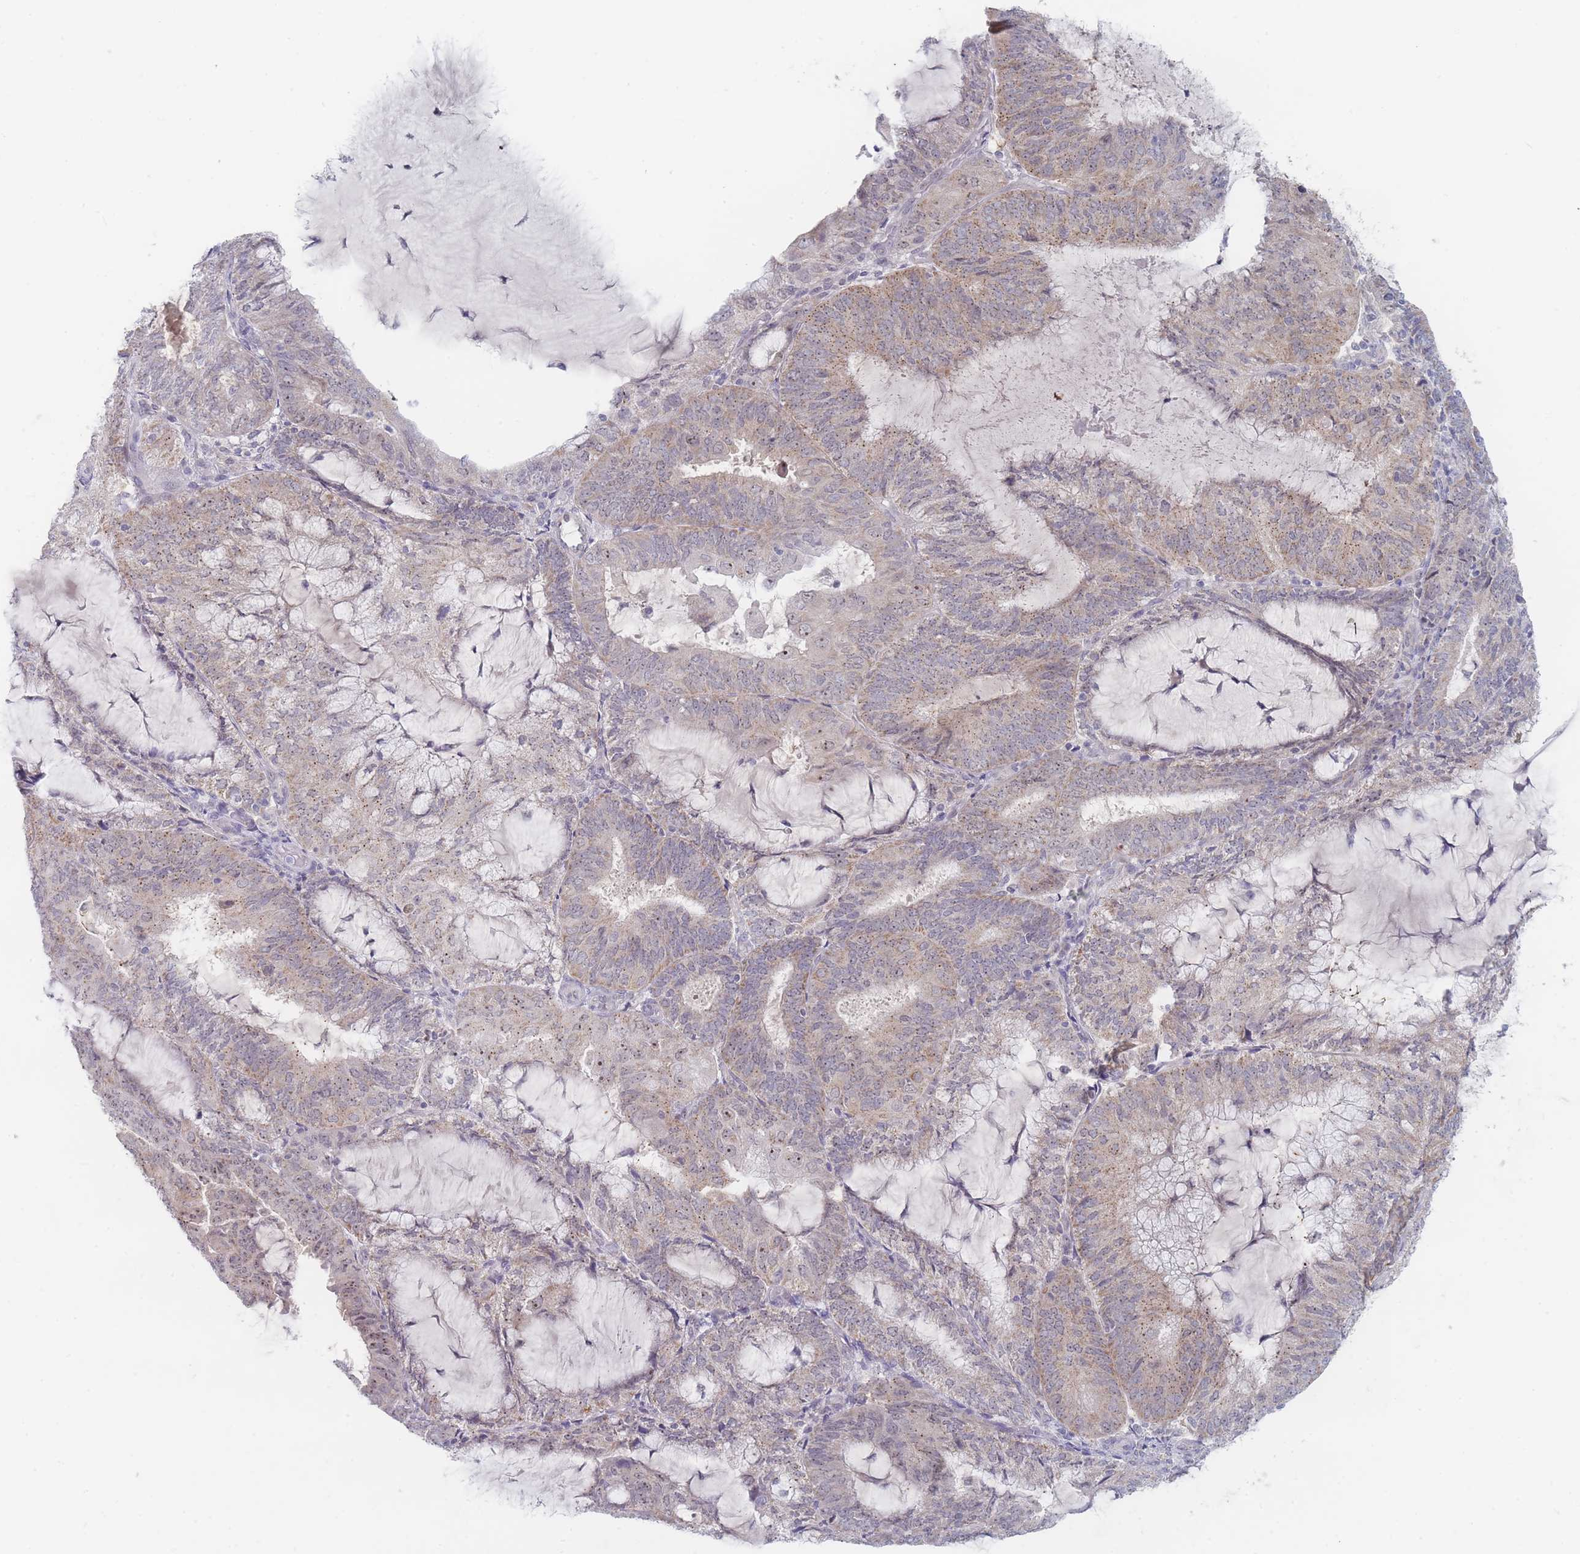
{"staining": {"intensity": "weak", "quantity": "25%-75%", "location": "cytoplasmic/membranous"}, "tissue": "endometrial cancer", "cell_type": "Tumor cells", "image_type": "cancer", "snomed": [{"axis": "morphology", "description": "Adenocarcinoma, NOS"}, {"axis": "topography", "description": "Endometrium"}], "caption": "This photomicrograph reveals immunohistochemistry staining of human endometrial cancer, with low weak cytoplasmic/membranous expression in about 25%-75% of tumor cells.", "gene": "RNF8", "patient": {"sex": "female", "age": 81}}